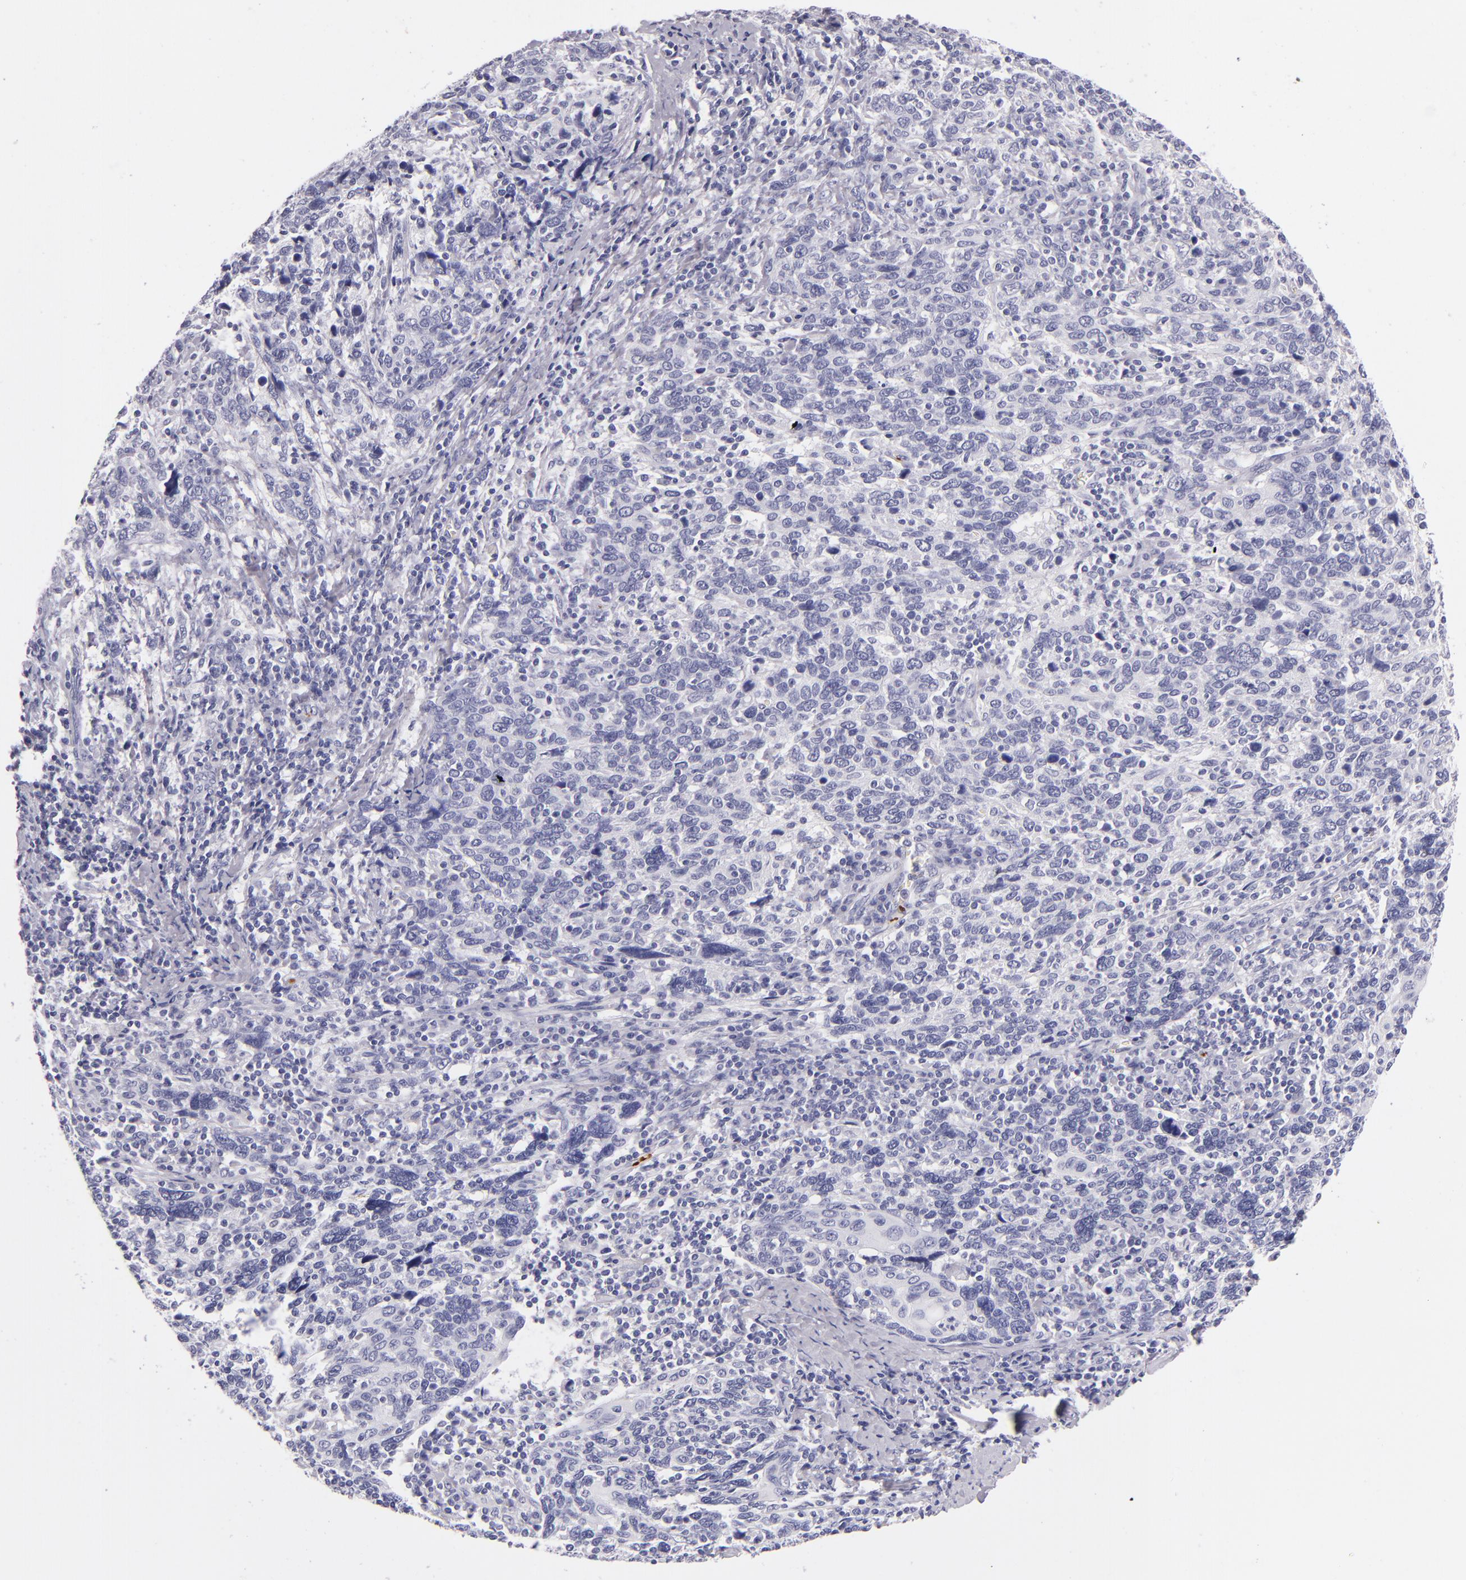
{"staining": {"intensity": "negative", "quantity": "none", "location": "none"}, "tissue": "cervical cancer", "cell_type": "Tumor cells", "image_type": "cancer", "snomed": [{"axis": "morphology", "description": "Squamous cell carcinoma, NOS"}, {"axis": "topography", "description": "Cervix"}], "caption": "DAB (3,3'-diaminobenzidine) immunohistochemical staining of human cervical cancer (squamous cell carcinoma) demonstrates no significant positivity in tumor cells.", "gene": "GP1BA", "patient": {"sex": "female", "age": 41}}